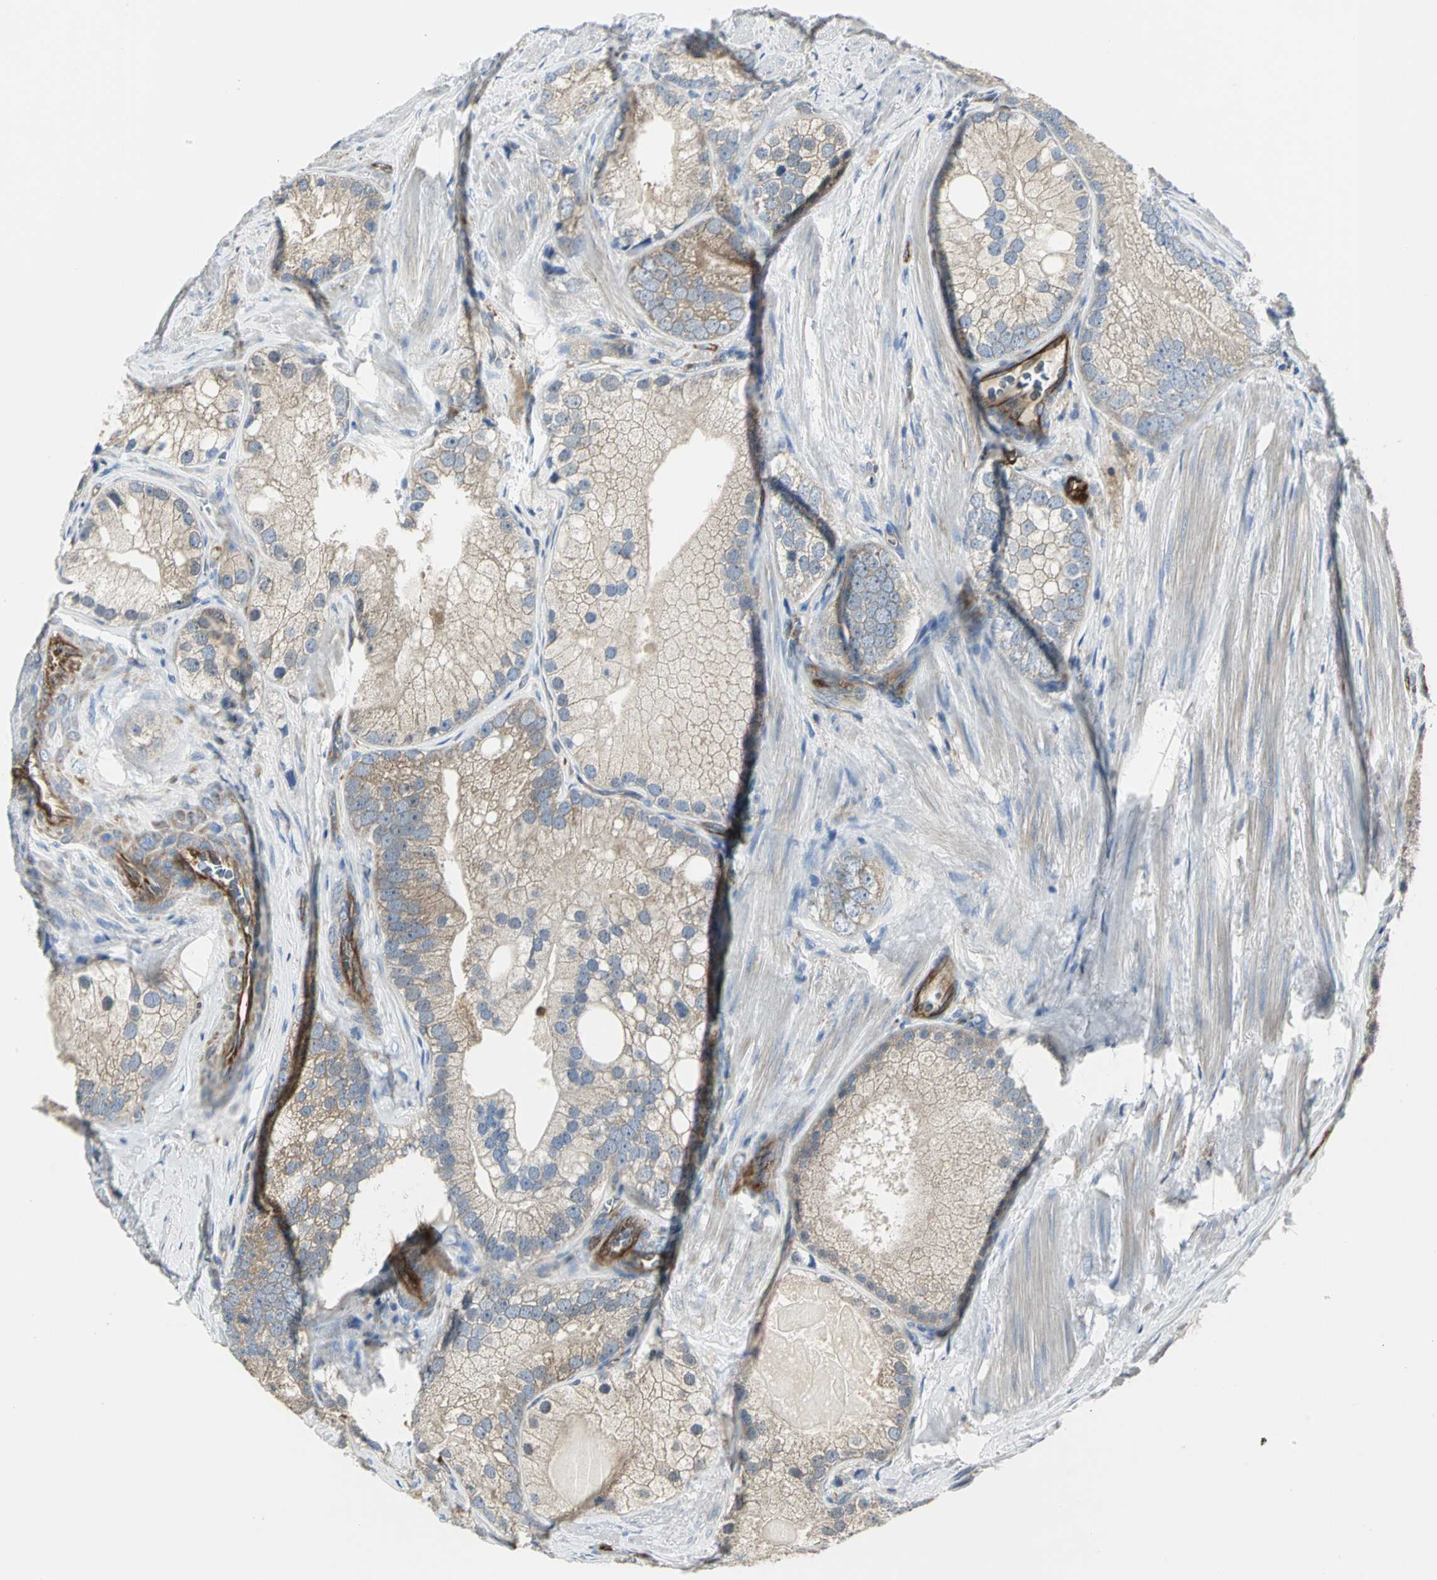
{"staining": {"intensity": "moderate", "quantity": ">75%", "location": "cytoplasmic/membranous"}, "tissue": "prostate cancer", "cell_type": "Tumor cells", "image_type": "cancer", "snomed": [{"axis": "morphology", "description": "Adenocarcinoma, Low grade"}, {"axis": "topography", "description": "Prostate"}], "caption": "Immunohistochemical staining of human prostate cancer shows medium levels of moderate cytoplasmic/membranous staining in about >75% of tumor cells.", "gene": "CHRNB1", "patient": {"sex": "male", "age": 69}}